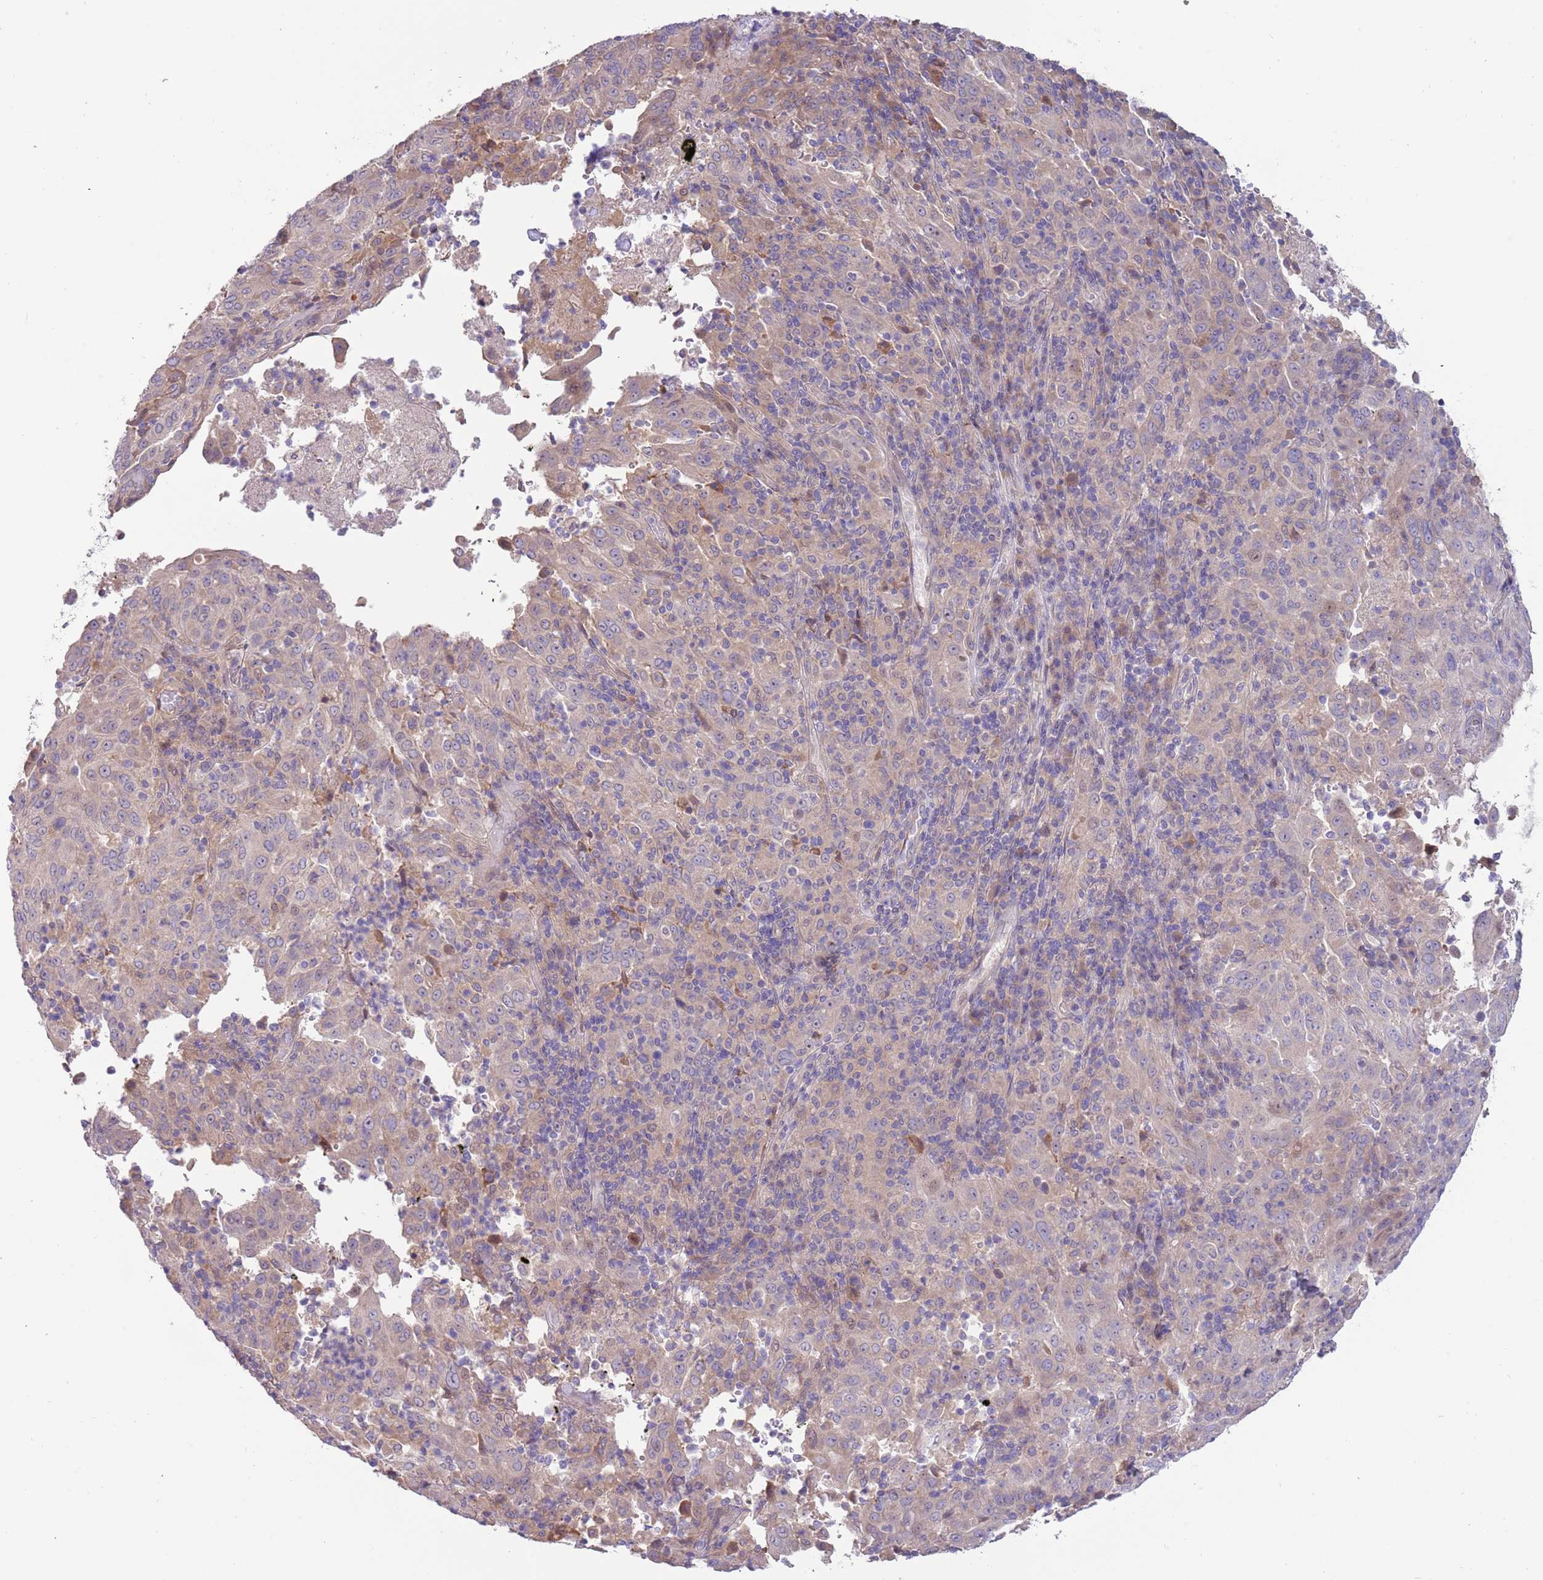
{"staining": {"intensity": "negative", "quantity": "none", "location": "none"}, "tissue": "pancreatic cancer", "cell_type": "Tumor cells", "image_type": "cancer", "snomed": [{"axis": "morphology", "description": "Adenocarcinoma, NOS"}, {"axis": "topography", "description": "Pancreas"}], "caption": "Pancreatic adenocarcinoma stained for a protein using IHC reveals no positivity tumor cells.", "gene": "CABYR", "patient": {"sex": "male", "age": 63}}